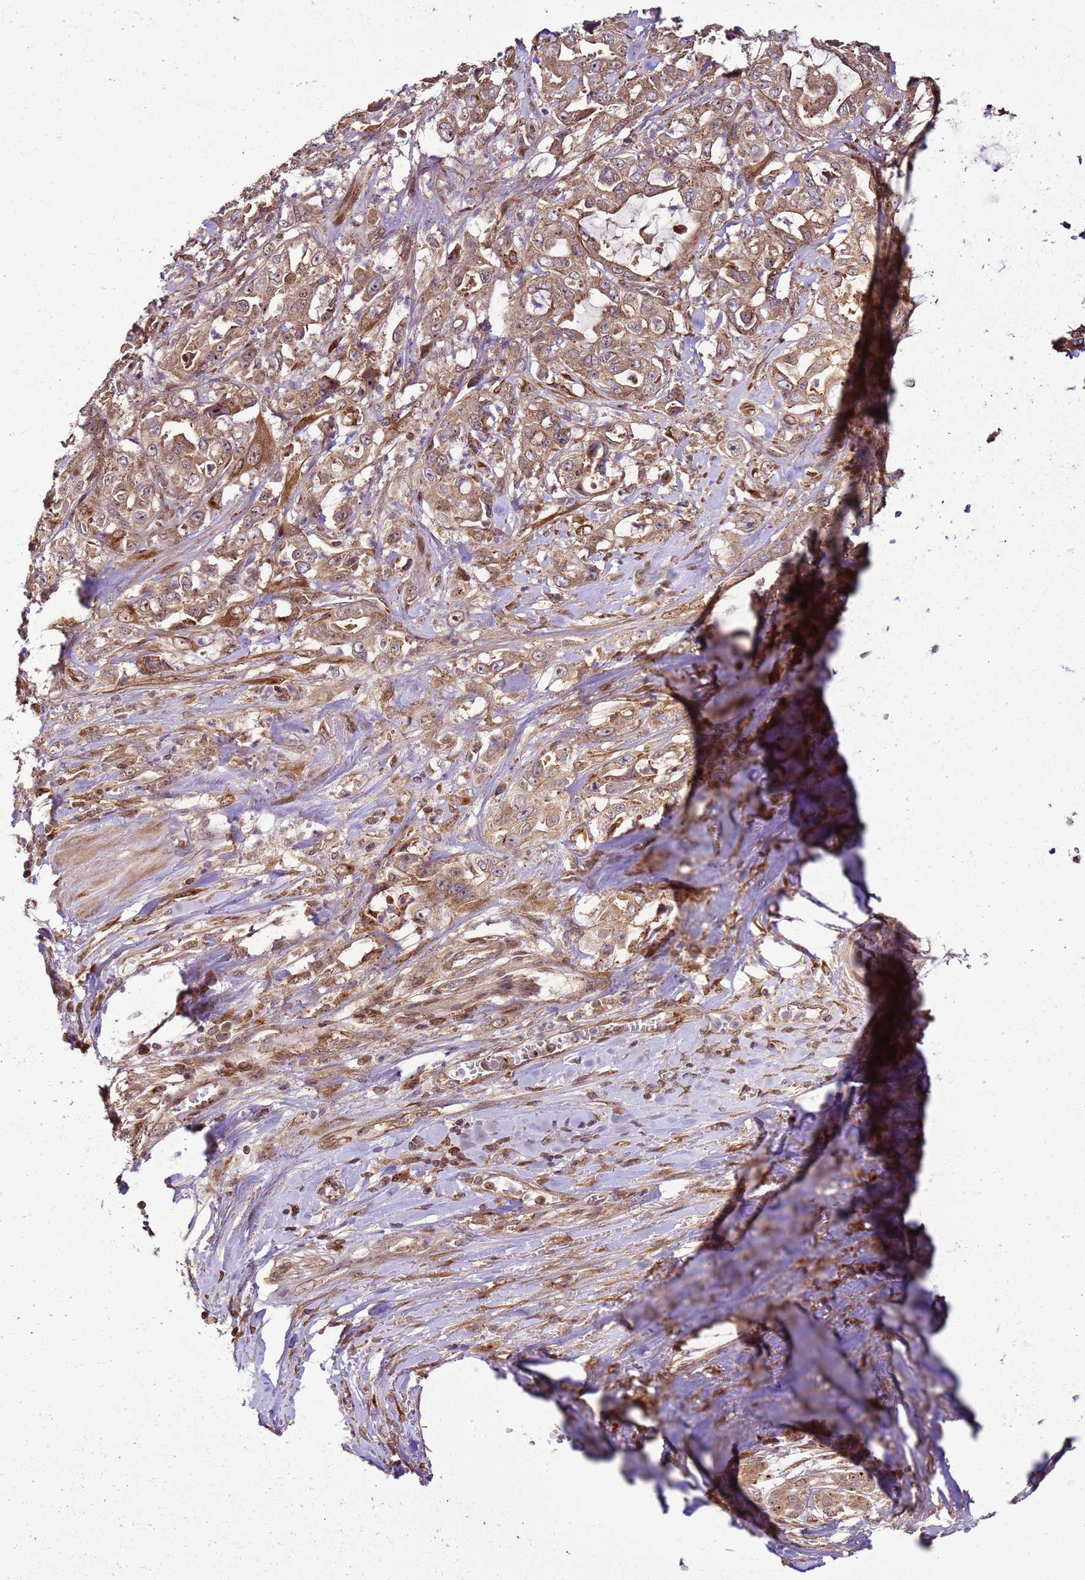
{"staining": {"intensity": "moderate", "quantity": ">75%", "location": "cytoplasmic/membranous"}, "tissue": "pancreatic cancer", "cell_type": "Tumor cells", "image_type": "cancer", "snomed": [{"axis": "morphology", "description": "Adenocarcinoma, NOS"}, {"axis": "topography", "description": "Pancreas"}], "caption": "This is an image of IHC staining of pancreatic cancer, which shows moderate expression in the cytoplasmic/membranous of tumor cells.", "gene": "RASA3", "patient": {"sex": "female", "age": 61}}